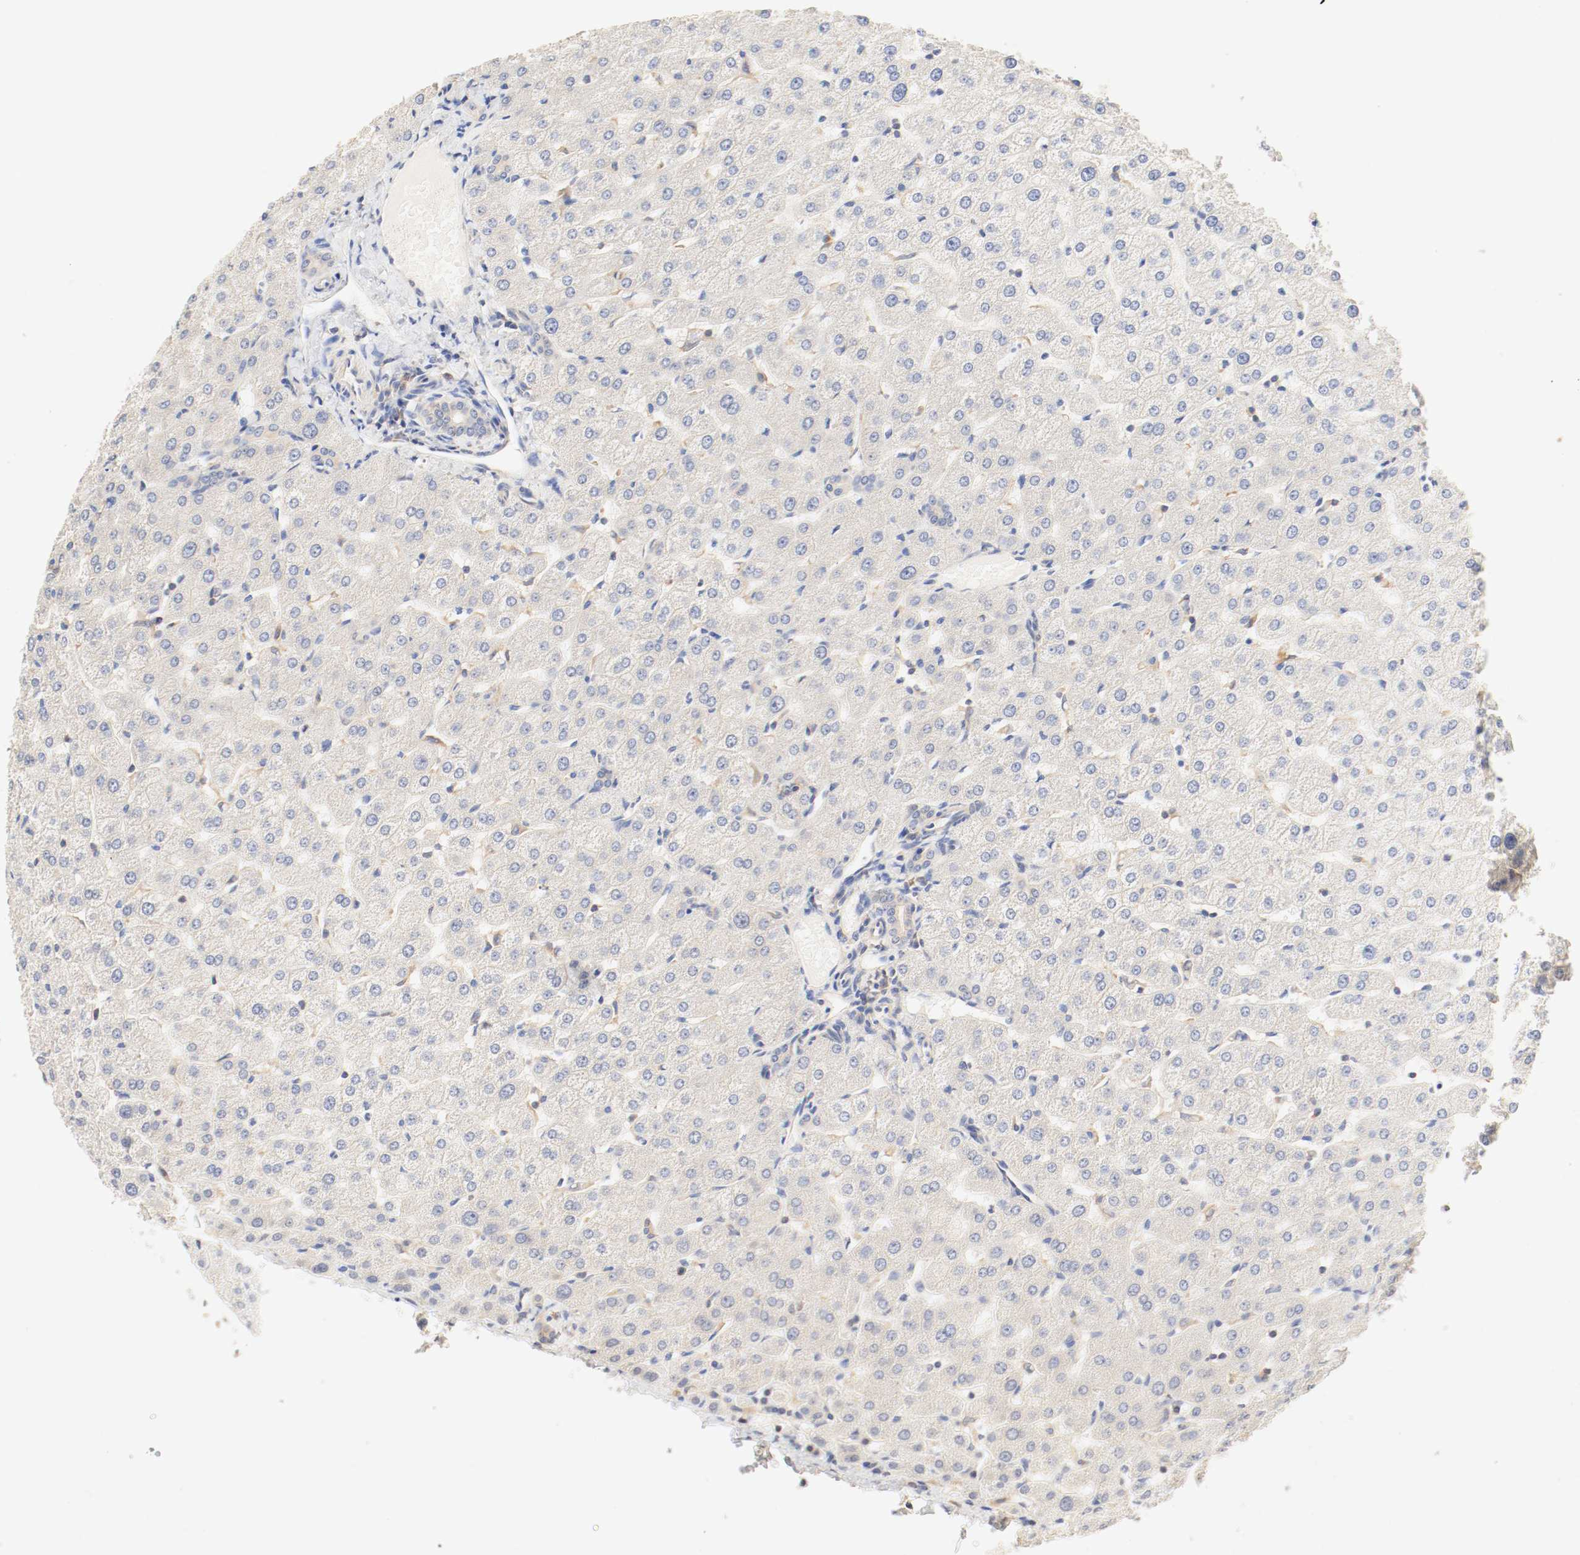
{"staining": {"intensity": "weak", "quantity": ">75%", "location": "cytoplasmic/membranous"}, "tissue": "liver", "cell_type": "Cholangiocytes", "image_type": "normal", "snomed": [{"axis": "morphology", "description": "Normal tissue, NOS"}, {"axis": "morphology", "description": "Fibrosis, NOS"}, {"axis": "topography", "description": "Liver"}], "caption": "Protein staining shows weak cytoplasmic/membranous staining in approximately >75% of cholangiocytes in unremarkable liver. The staining was performed using DAB (3,3'-diaminobenzidine), with brown indicating positive protein expression. Nuclei are stained blue with hematoxylin.", "gene": "GIT1", "patient": {"sex": "female", "age": 29}}